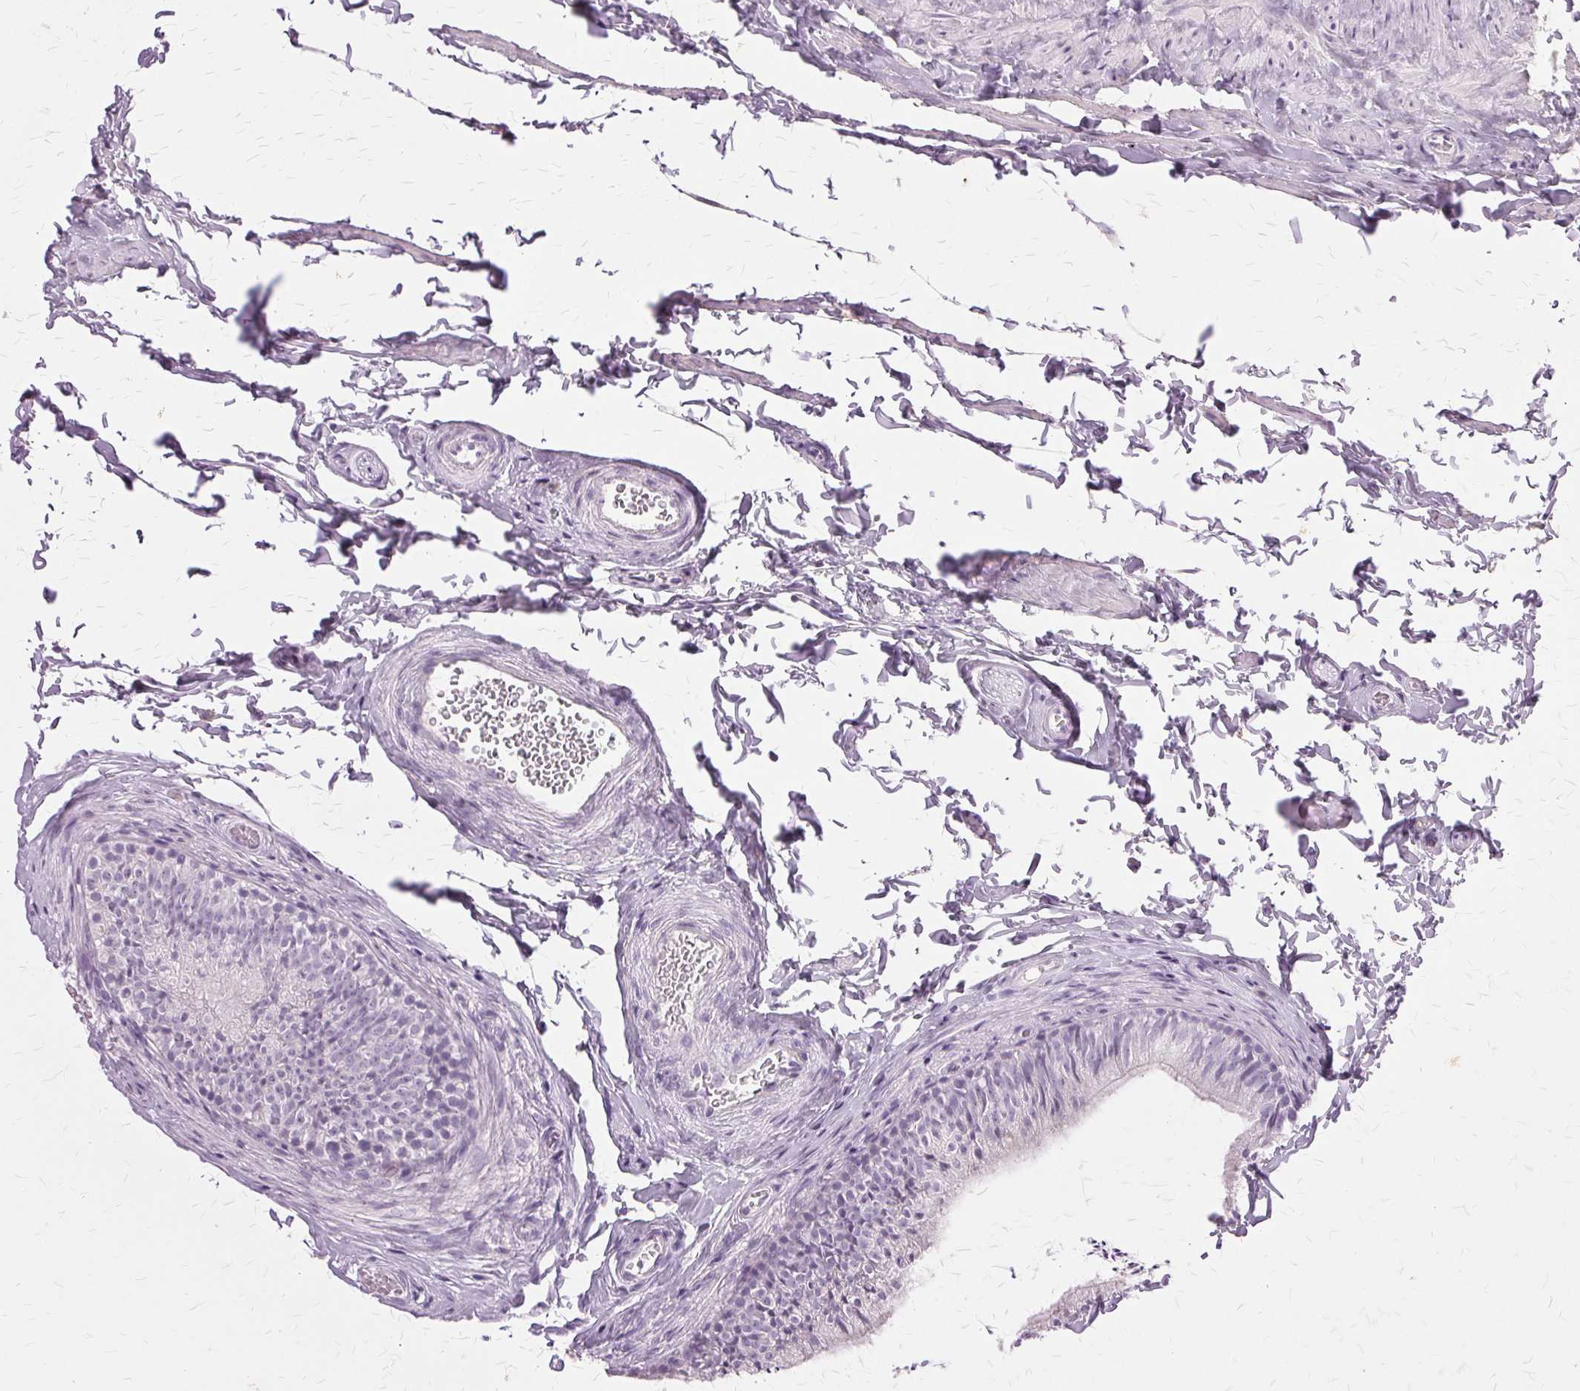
{"staining": {"intensity": "negative", "quantity": "none", "location": "none"}, "tissue": "epididymis", "cell_type": "Glandular cells", "image_type": "normal", "snomed": [{"axis": "morphology", "description": "Normal tissue, NOS"}, {"axis": "topography", "description": "Epididymis, spermatic cord, NOS"}, {"axis": "topography", "description": "Epididymis"}, {"axis": "topography", "description": "Peripheral nerve tissue"}], "caption": "A high-resolution histopathology image shows immunohistochemistry (IHC) staining of normal epididymis, which displays no significant expression in glandular cells. (Brightfield microscopy of DAB immunohistochemistry (IHC) at high magnification).", "gene": "SLC45A3", "patient": {"sex": "male", "age": 29}}